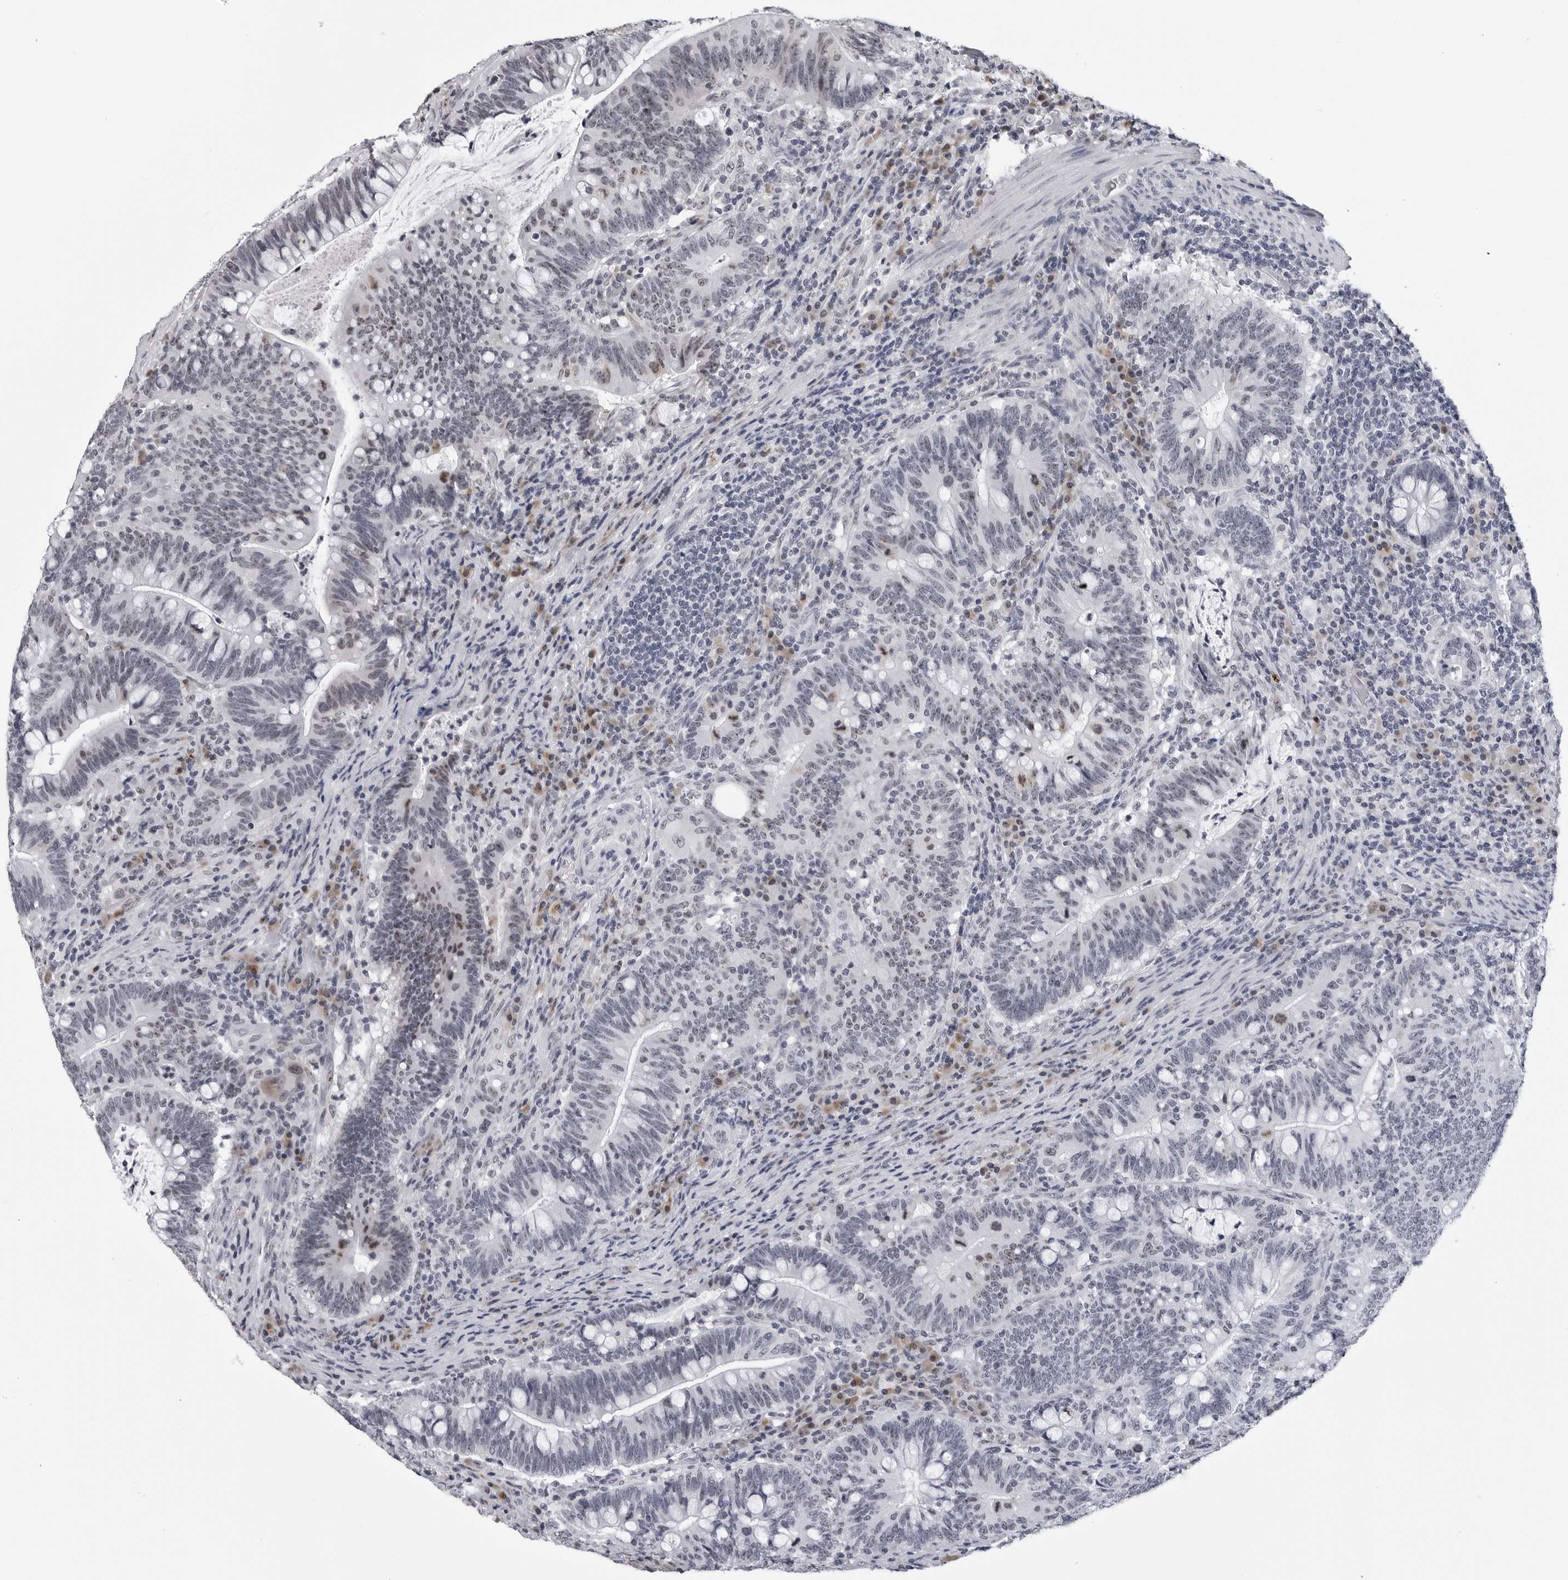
{"staining": {"intensity": "strong", "quantity": "<25%", "location": "nuclear"}, "tissue": "colorectal cancer", "cell_type": "Tumor cells", "image_type": "cancer", "snomed": [{"axis": "morphology", "description": "Adenocarcinoma, NOS"}, {"axis": "topography", "description": "Colon"}], "caption": "A micrograph showing strong nuclear staining in about <25% of tumor cells in colorectal cancer (adenocarcinoma), as visualized by brown immunohistochemical staining.", "gene": "GNL2", "patient": {"sex": "female", "age": 66}}